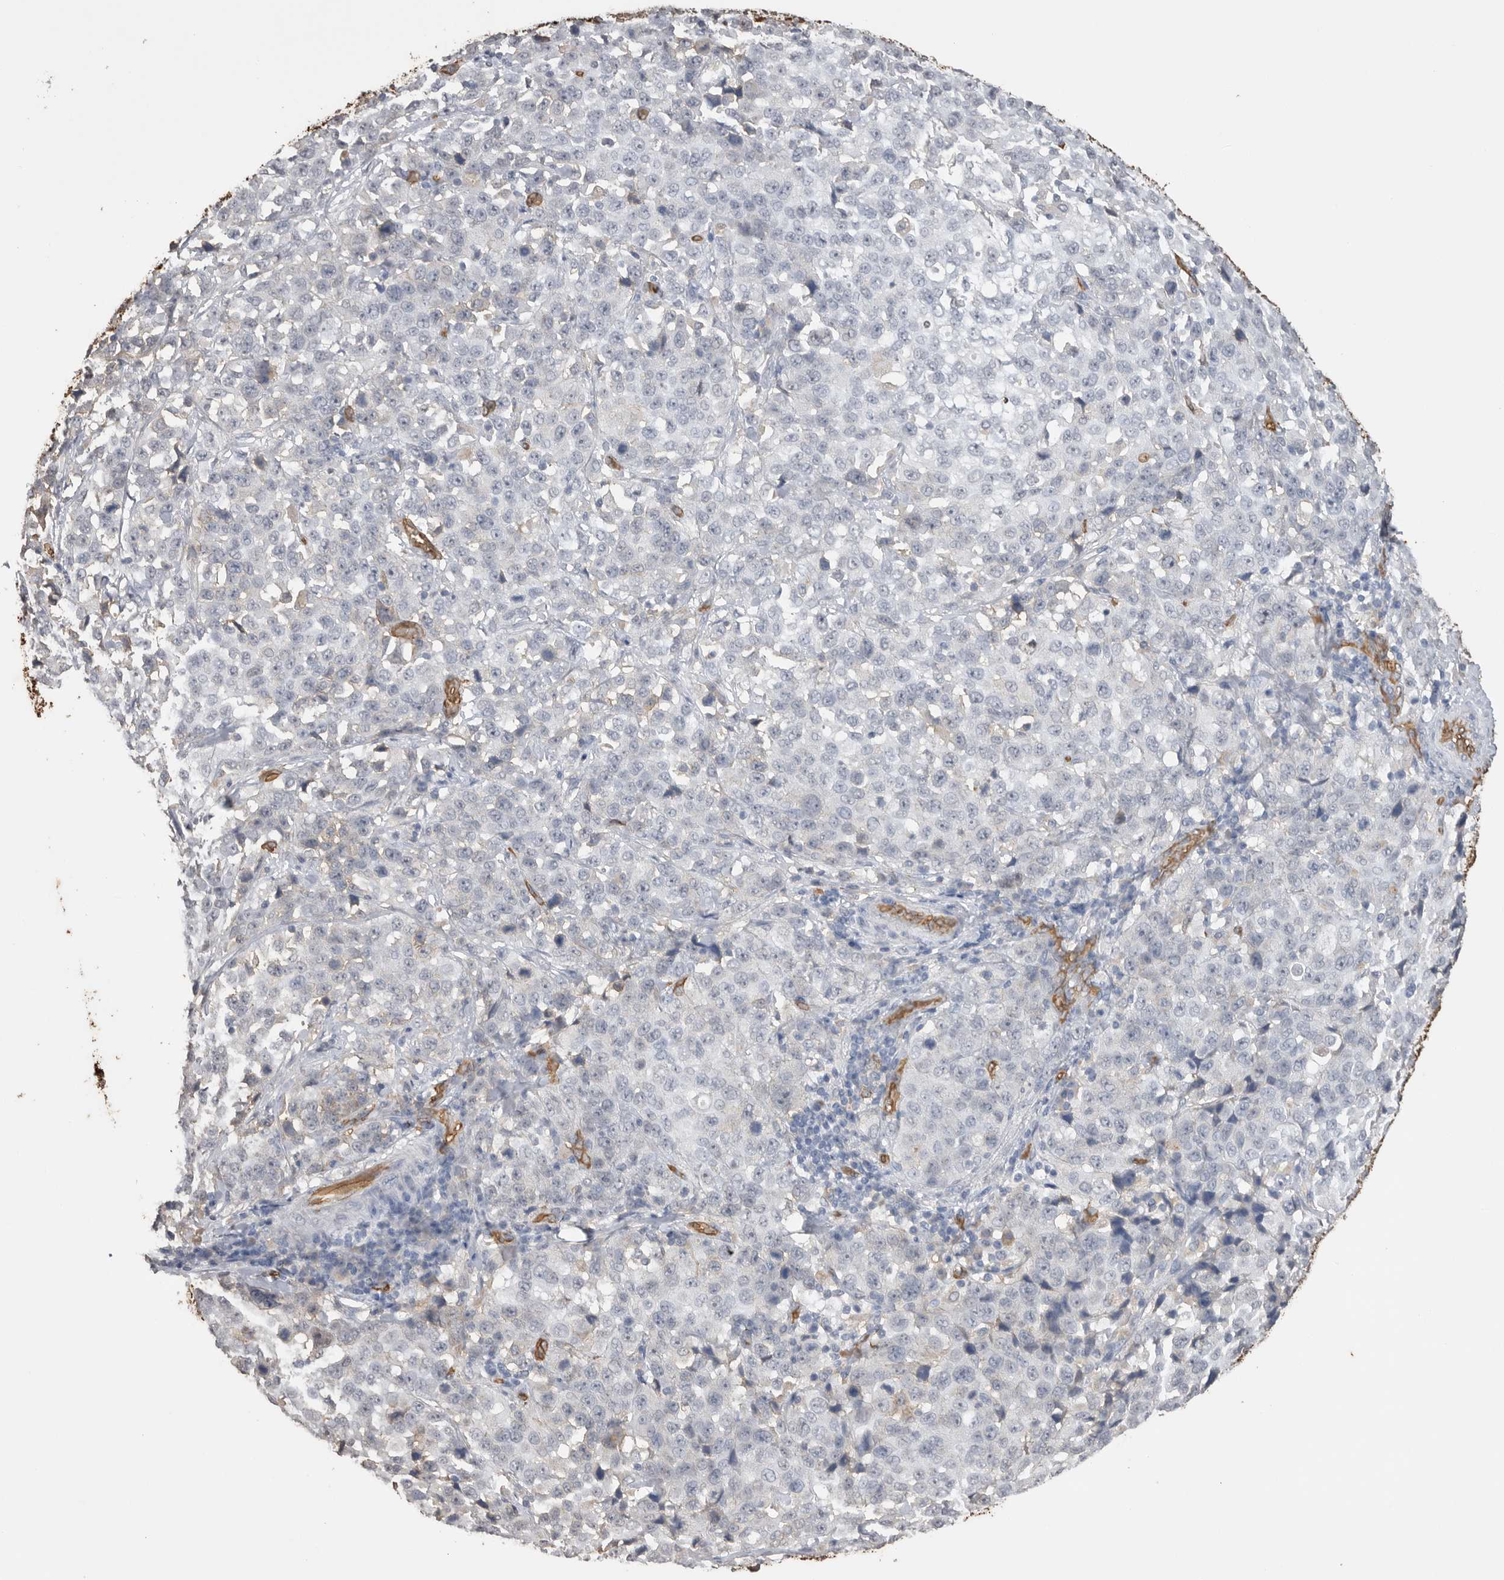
{"staining": {"intensity": "negative", "quantity": "none", "location": "none"}, "tissue": "stomach cancer", "cell_type": "Tumor cells", "image_type": "cancer", "snomed": [{"axis": "morphology", "description": "Normal tissue, NOS"}, {"axis": "morphology", "description": "Adenocarcinoma, NOS"}, {"axis": "topography", "description": "Stomach"}], "caption": "Immunohistochemistry (IHC) image of stomach adenocarcinoma stained for a protein (brown), which demonstrates no positivity in tumor cells.", "gene": "IL27", "patient": {"sex": "male", "age": 48}}